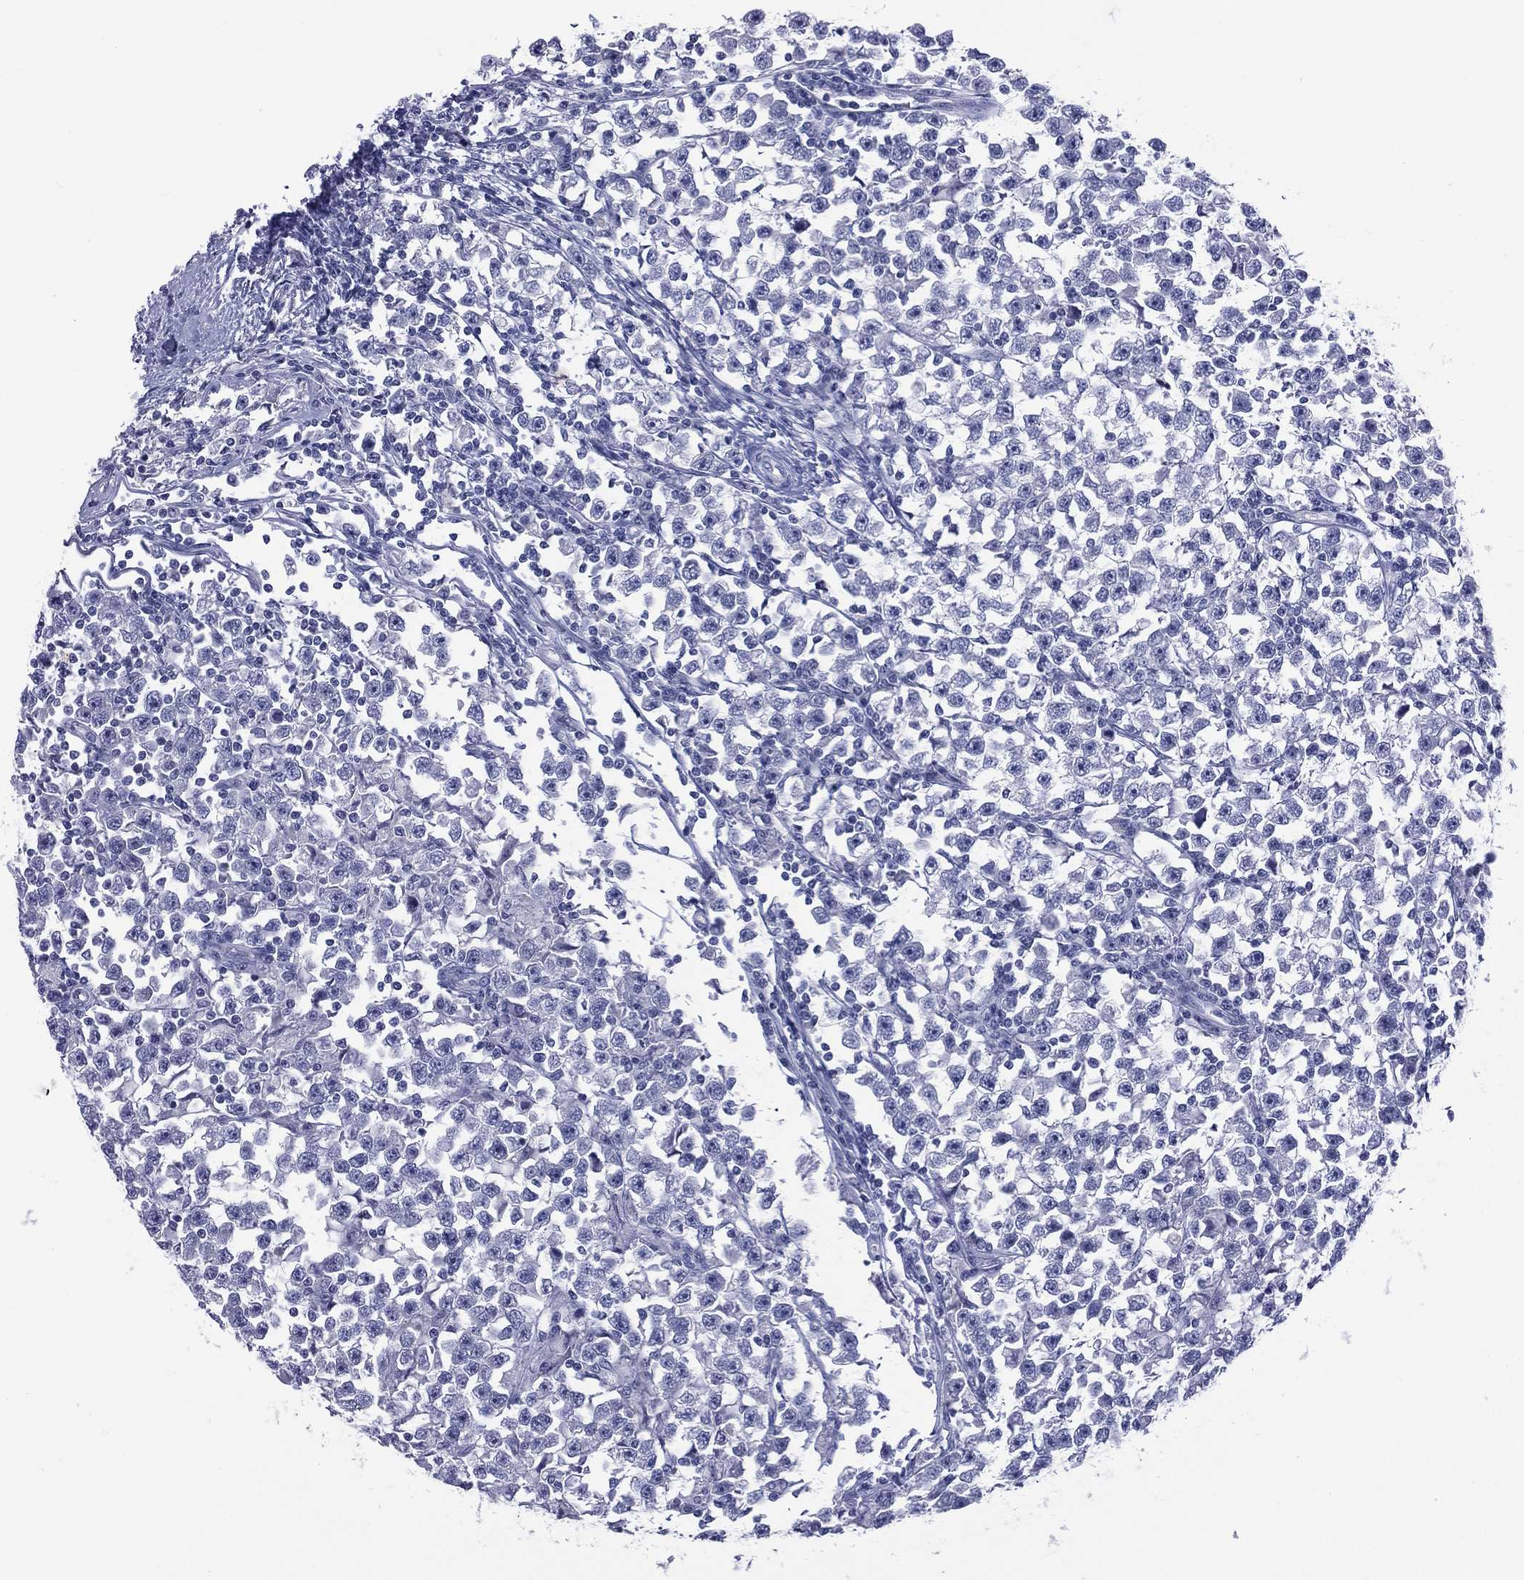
{"staining": {"intensity": "negative", "quantity": "none", "location": "none"}, "tissue": "testis cancer", "cell_type": "Tumor cells", "image_type": "cancer", "snomed": [{"axis": "morphology", "description": "Seminoma, NOS"}, {"axis": "topography", "description": "Testis"}], "caption": "High power microscopy photomicrograph of an IHC image of testis cancer (seminoma), revealing no significant positivity in tumor cells. (DAB IHC, high magnification).", "gene": "SSX1", "patient": {"sex": "male", "age": 33}}